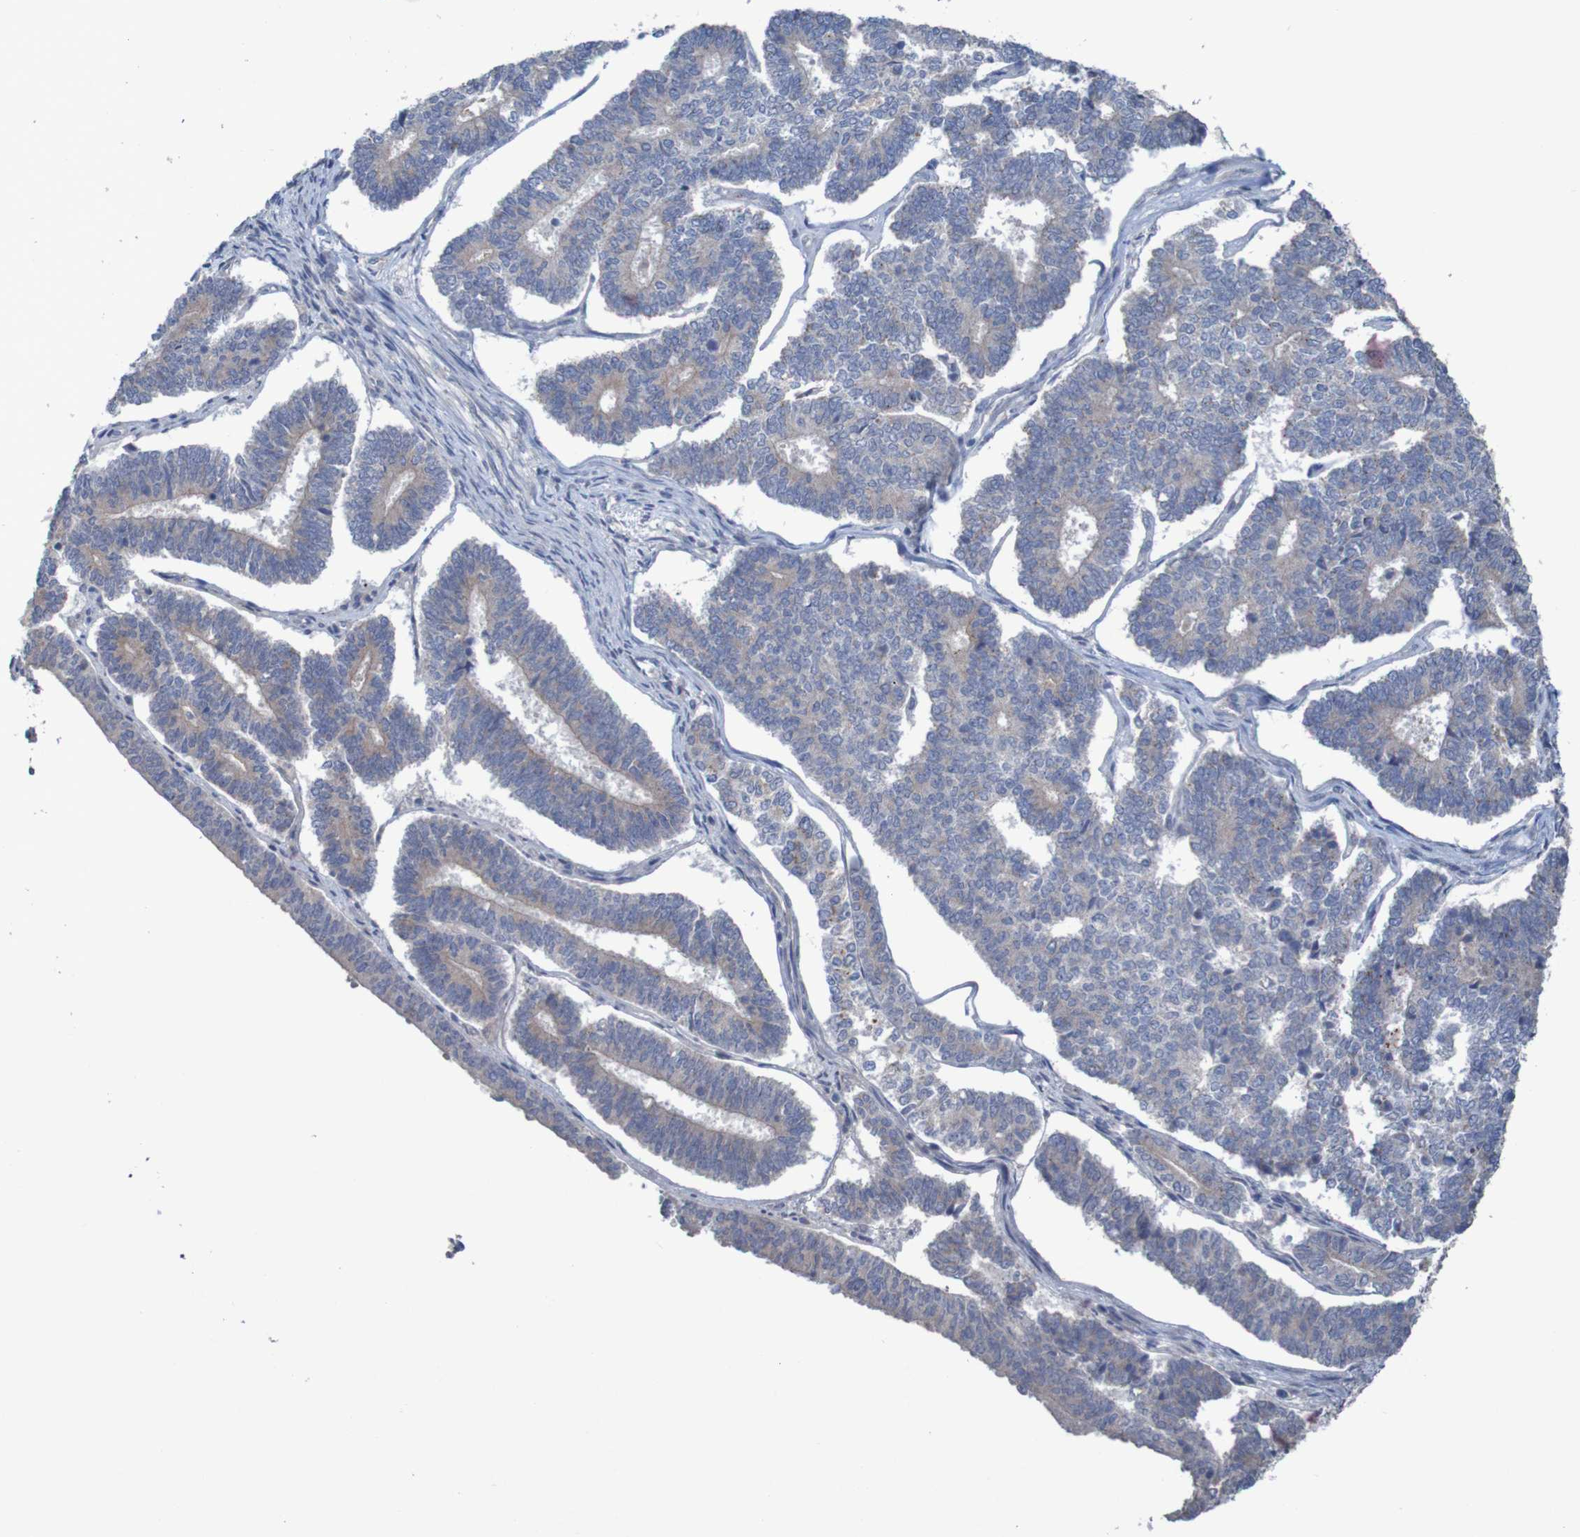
{"staining": {"intensity": "weak", "quantity": ">75%", "location": "cytoplasmic/membranous"}, "tissue": "endometrial cancer", "cell_type": "Tumor cells", "image_type": "cancer", "snomed": [{"axis": "morphology", "description": "Adenocarcinoma, NOS"}, {"axis": "topography", "description": "Endometrium"}], "caption": "Immunohistochemical staining of endometrial cancer displays low levels of weak cytoplasmic/membranous protein positivity in about >75% of tumor cells. (IHC, brightfield microscopy, high magnification).", "gene": "ANGPT4", "patient": {"sex": "female", "age": 70}}